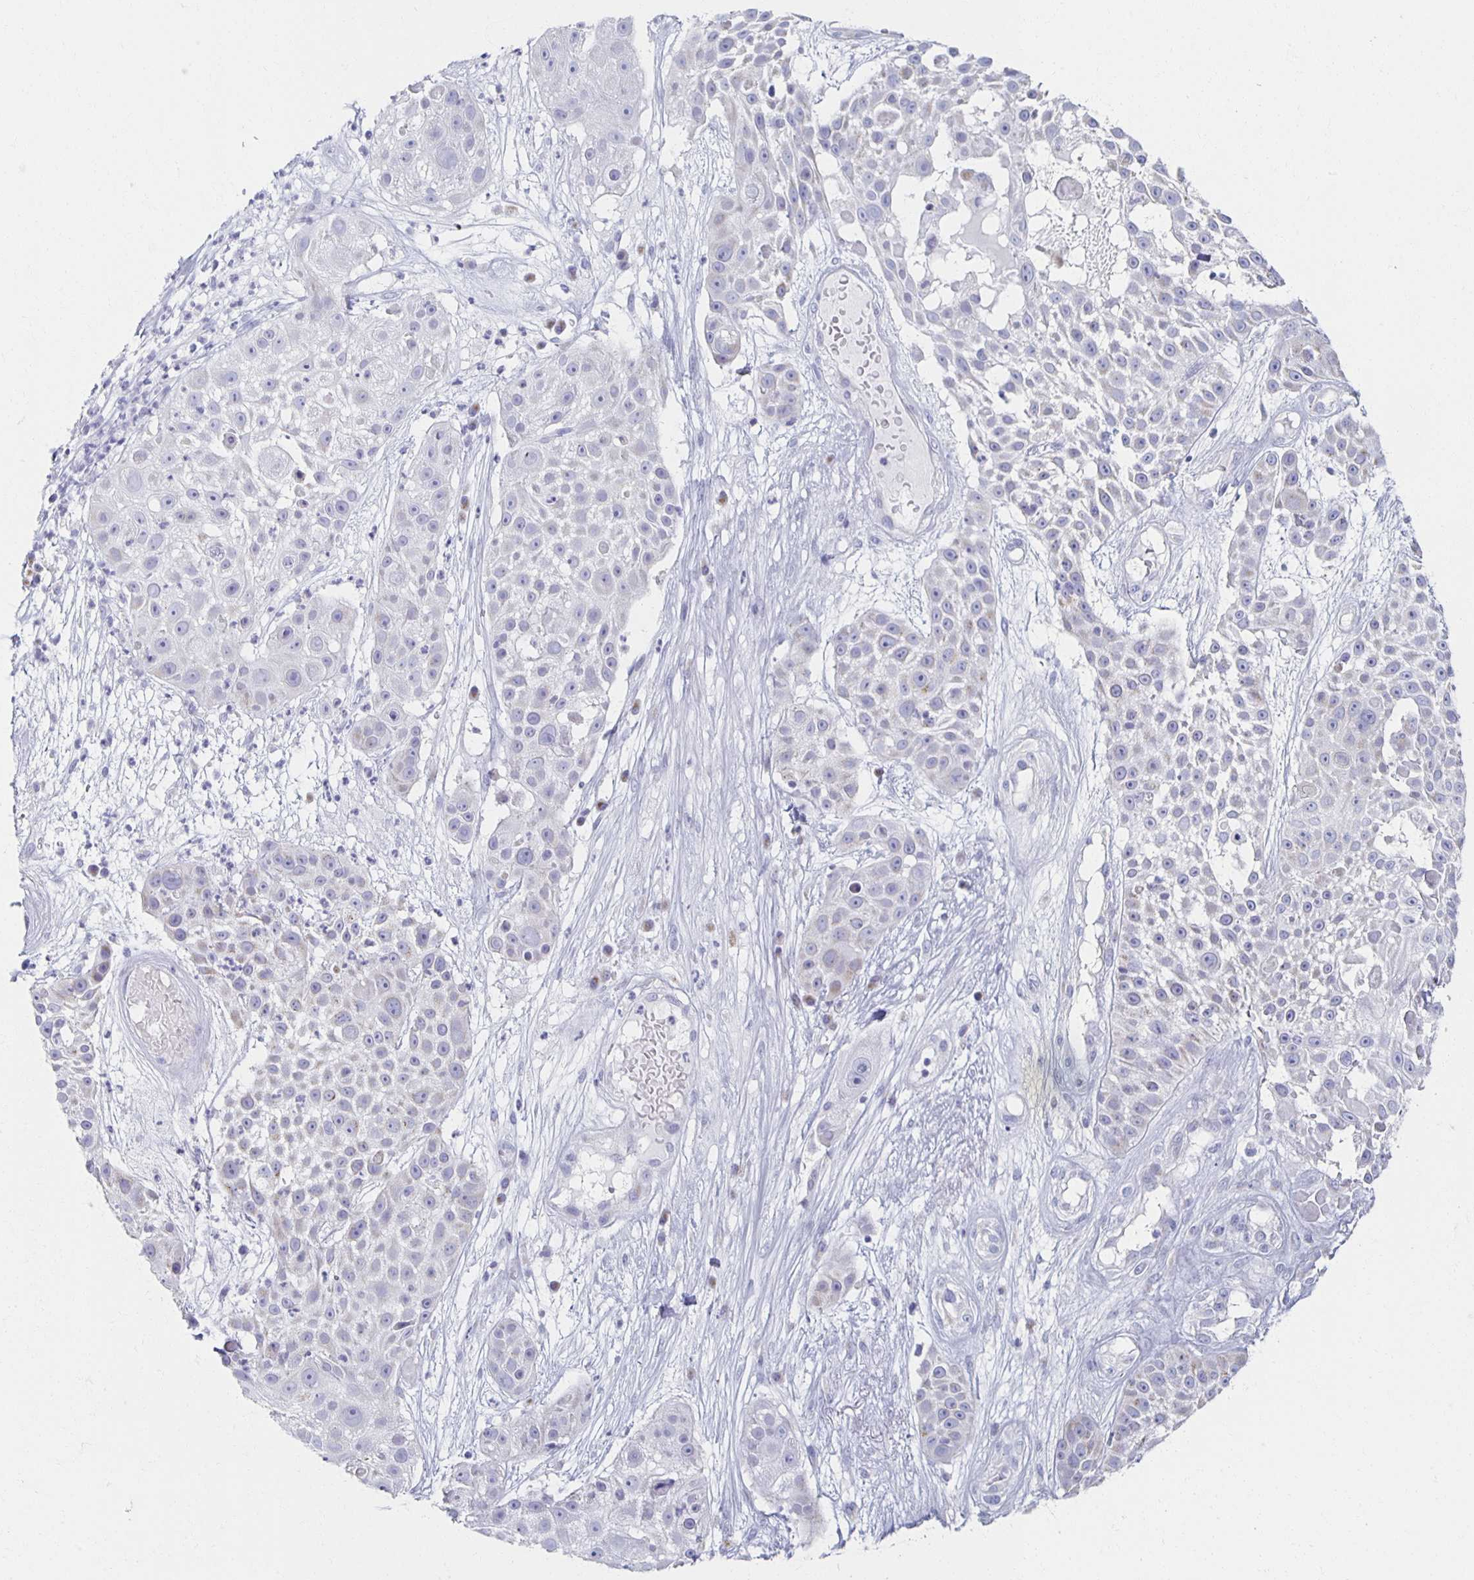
{"staining": {"intensity": "negative", "quantity": "none", "location": "none"}, "tissue": "skin cancer", "cell_type": "Tumor cells", "image_type": "cancer", "snomed": [{"axis": "morphology", "description": "Squamous cell carcinoma, NOS"}, {"axis": "topography", "description": "Skin"}], "caption": "Micrograph shows no significant protein staining in tumor cells of squamous cell carcinoma (skin).", "gene": "TEX44", "patient": {"sex": "female", "age": 86}}